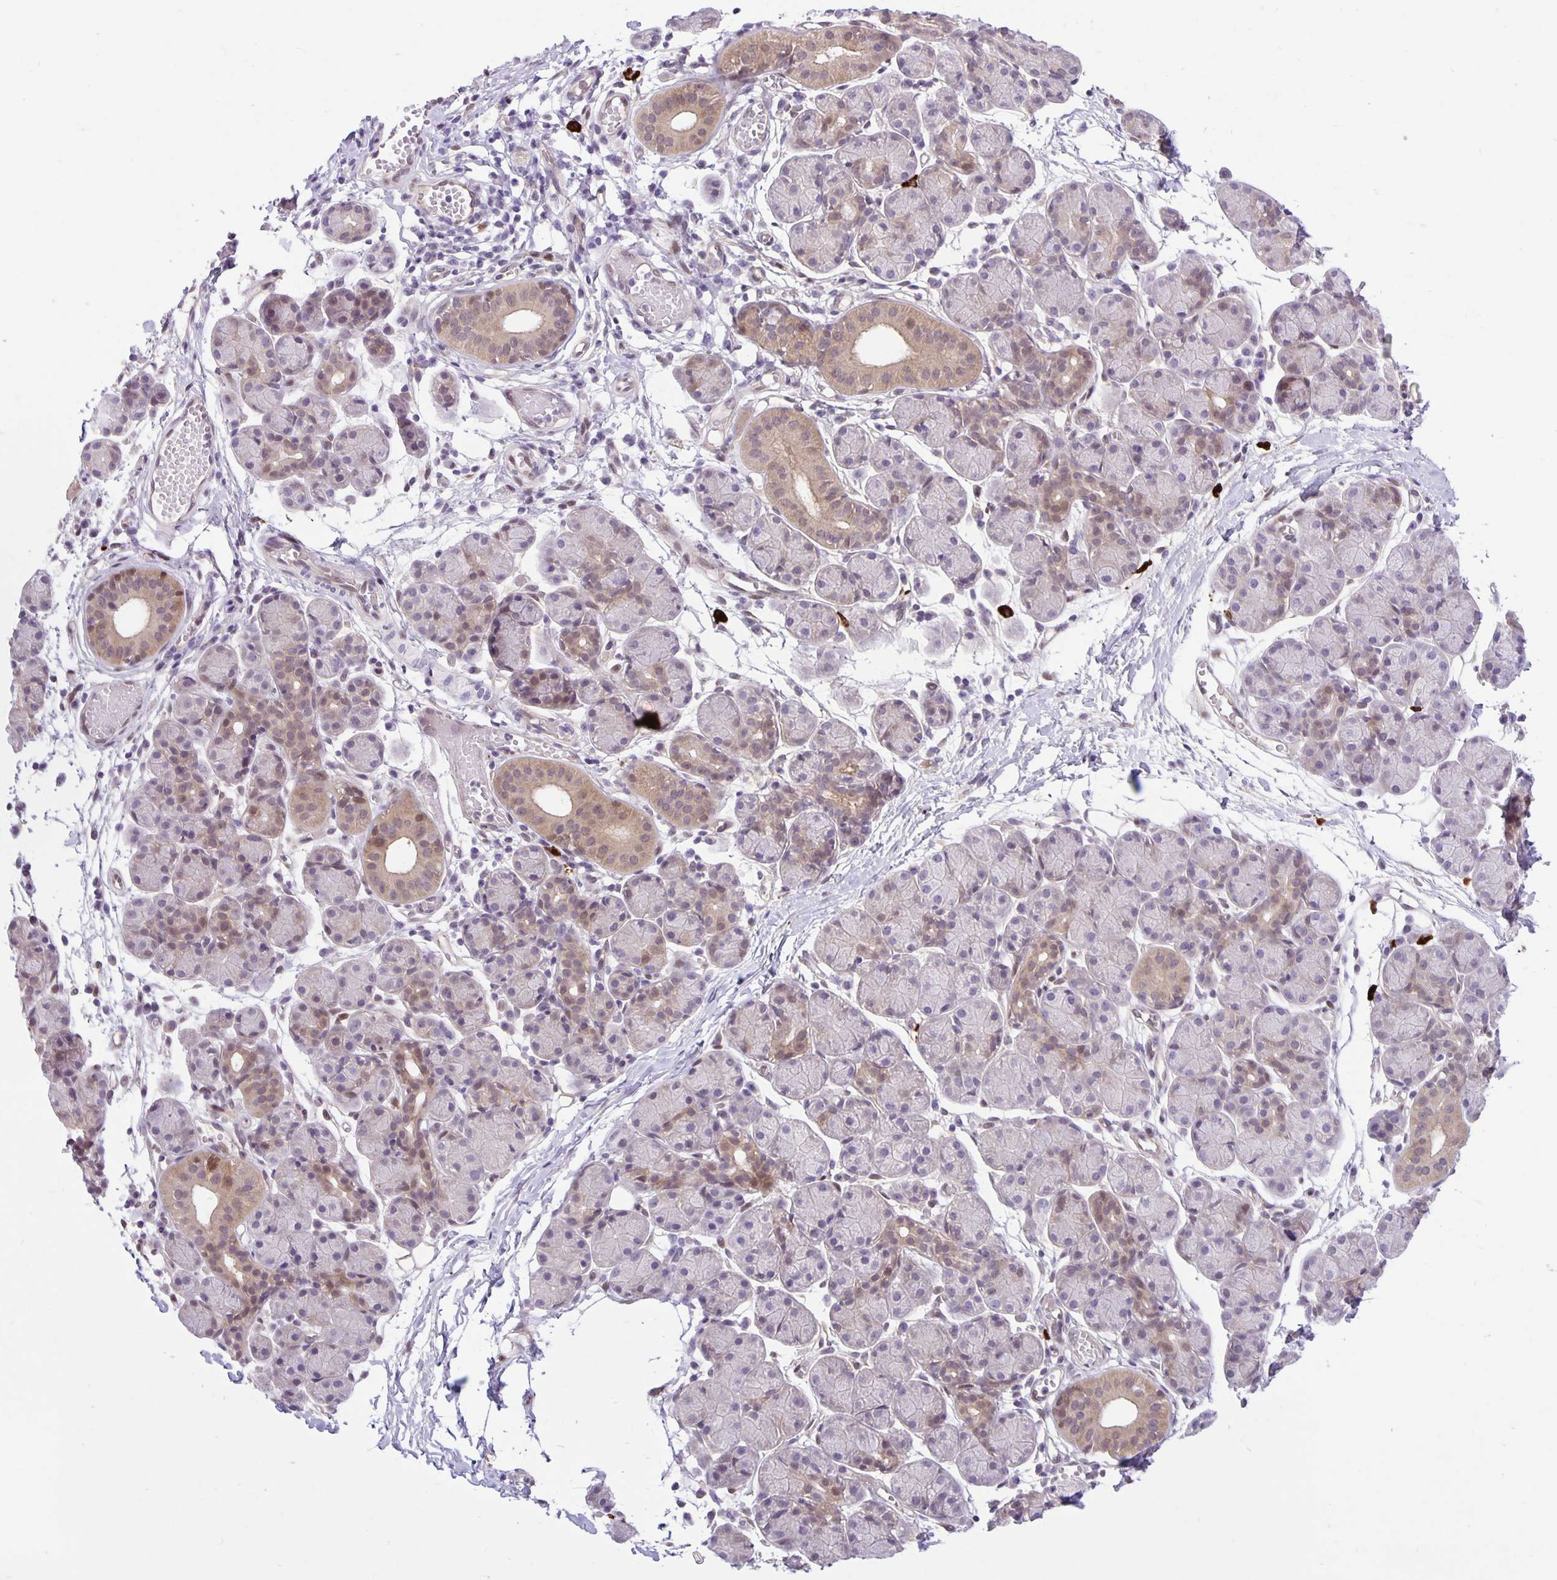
{"staining": {"intensity": "moderate", "quantity": "25%-75%", "location": "cytoplasmic/membranous,nuclear"}, "tissue": "salivary gland", "cell_type": "Glandular cells", "image_type": "normal", "snomed": [{"axis": "morphology", "description": "Normal tissue, NOS"}, {"axis": "morphology", "description": "Inflammation, NOS"}, {"axis": "topography", "description": "Lymph node"}, {"axis": "topography", "description": "Salivary gland"}], "caption": "Brown immunohistochemical staining in benign human salivary gland reveals moderate cytoplasmic/membranous,nuclear positivity in approximately 25%-75% of glandular cells. (DAB (3,3'-diaminobenzidine) = brown stain, brightfield microscopy at high magnification).", "gene": "TAX1BP3", "patient": {"sex": "male", "age": 3}}